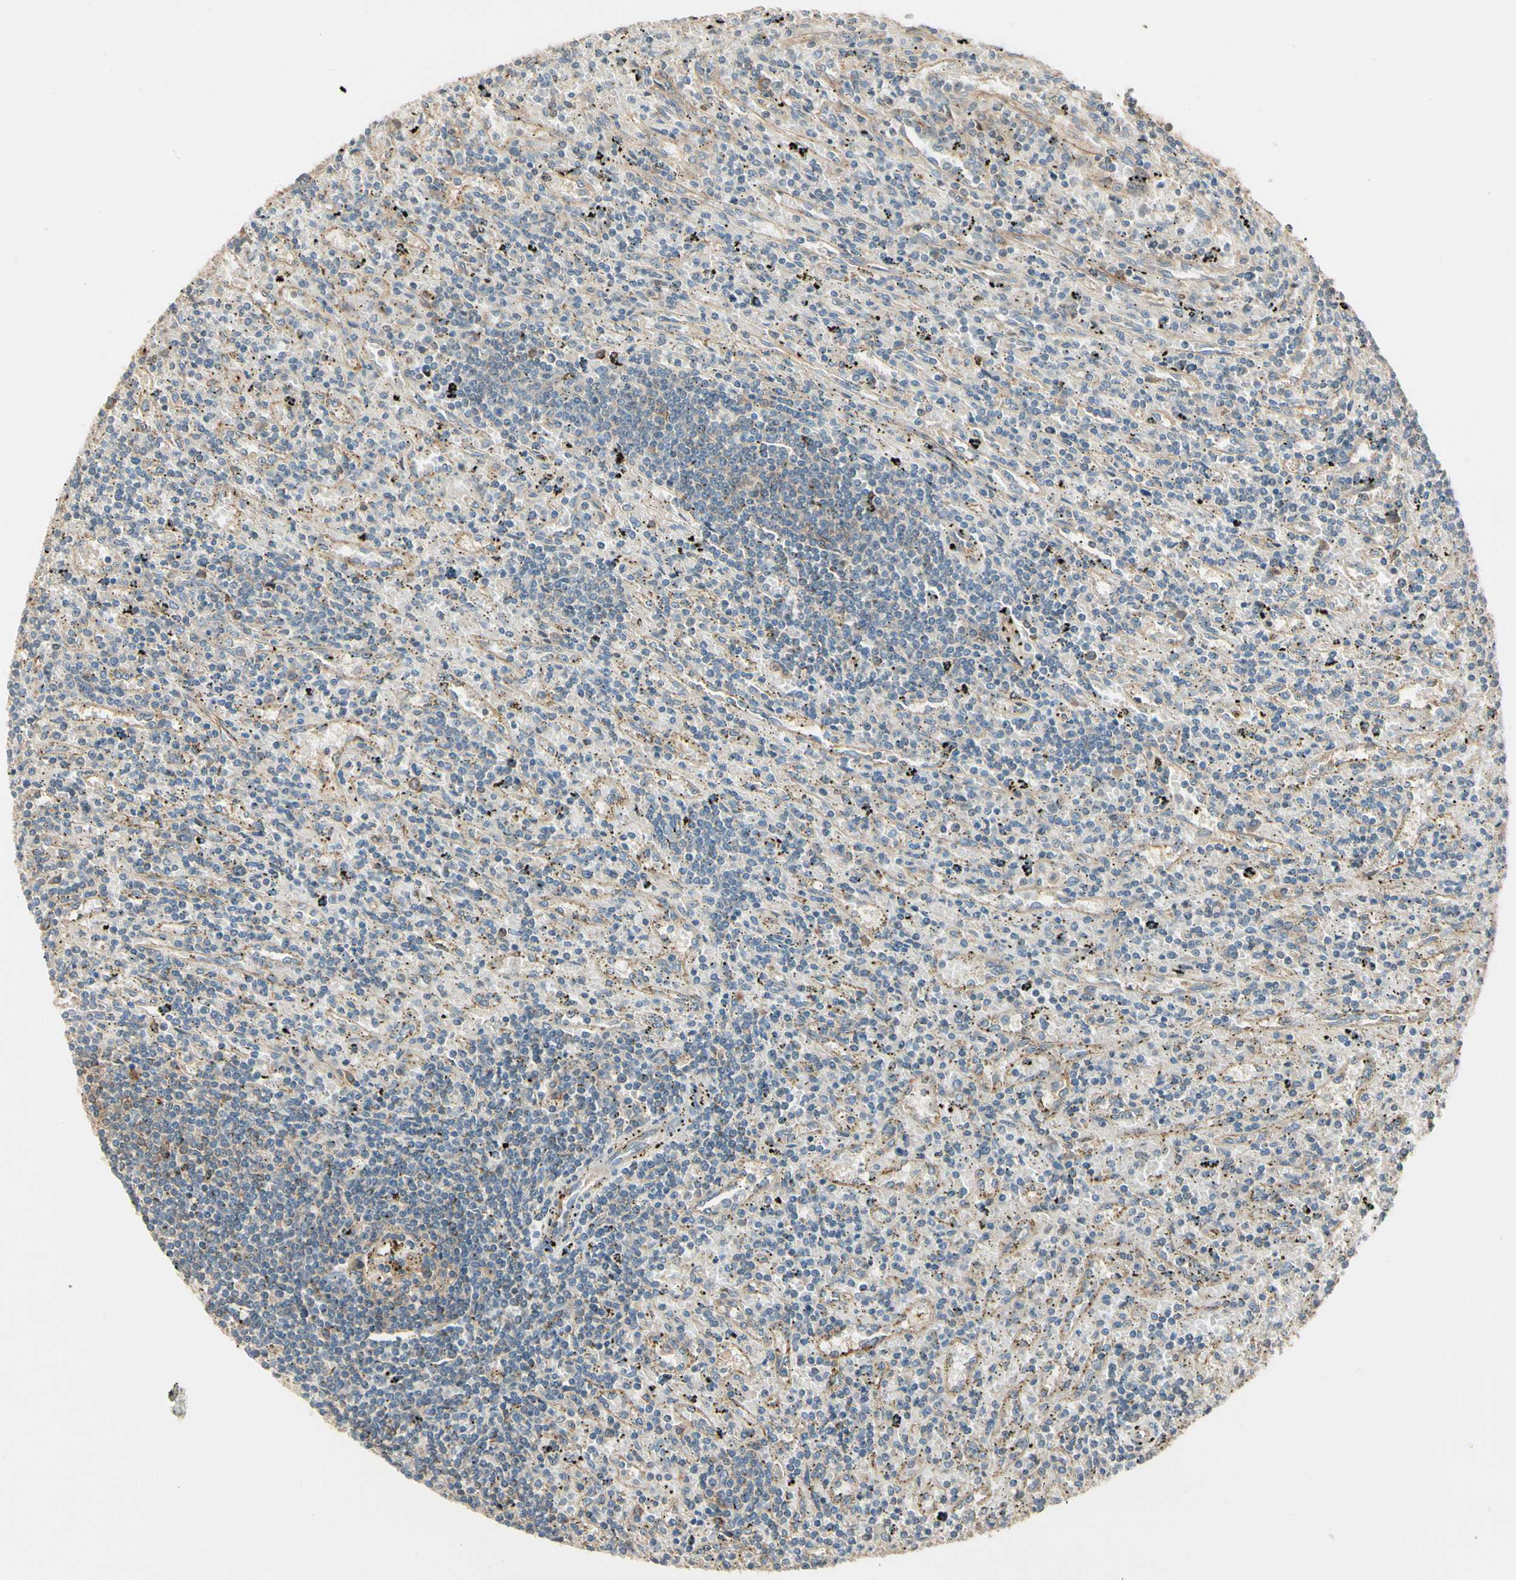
{"staining": {"intensity": "negative", "quantity": "none", "location": "none"}, "tissue": "lymphoma", "cell_type": "Tumor cells", "image_type": "cancer", "snomed": [{"axis": "morphology", "description": "Malignant lymphoma, non-Hodgkin's type, Low grade"}, {"axis": "topography", "description": "Spleen"}], "caption": "Tumor cells are negative for protein expression in human malignant lymphoma, non-Hodgkin's type (low-grade).", "gene": "IRAG1", "patient": {"sex": "male", "age": 76}}